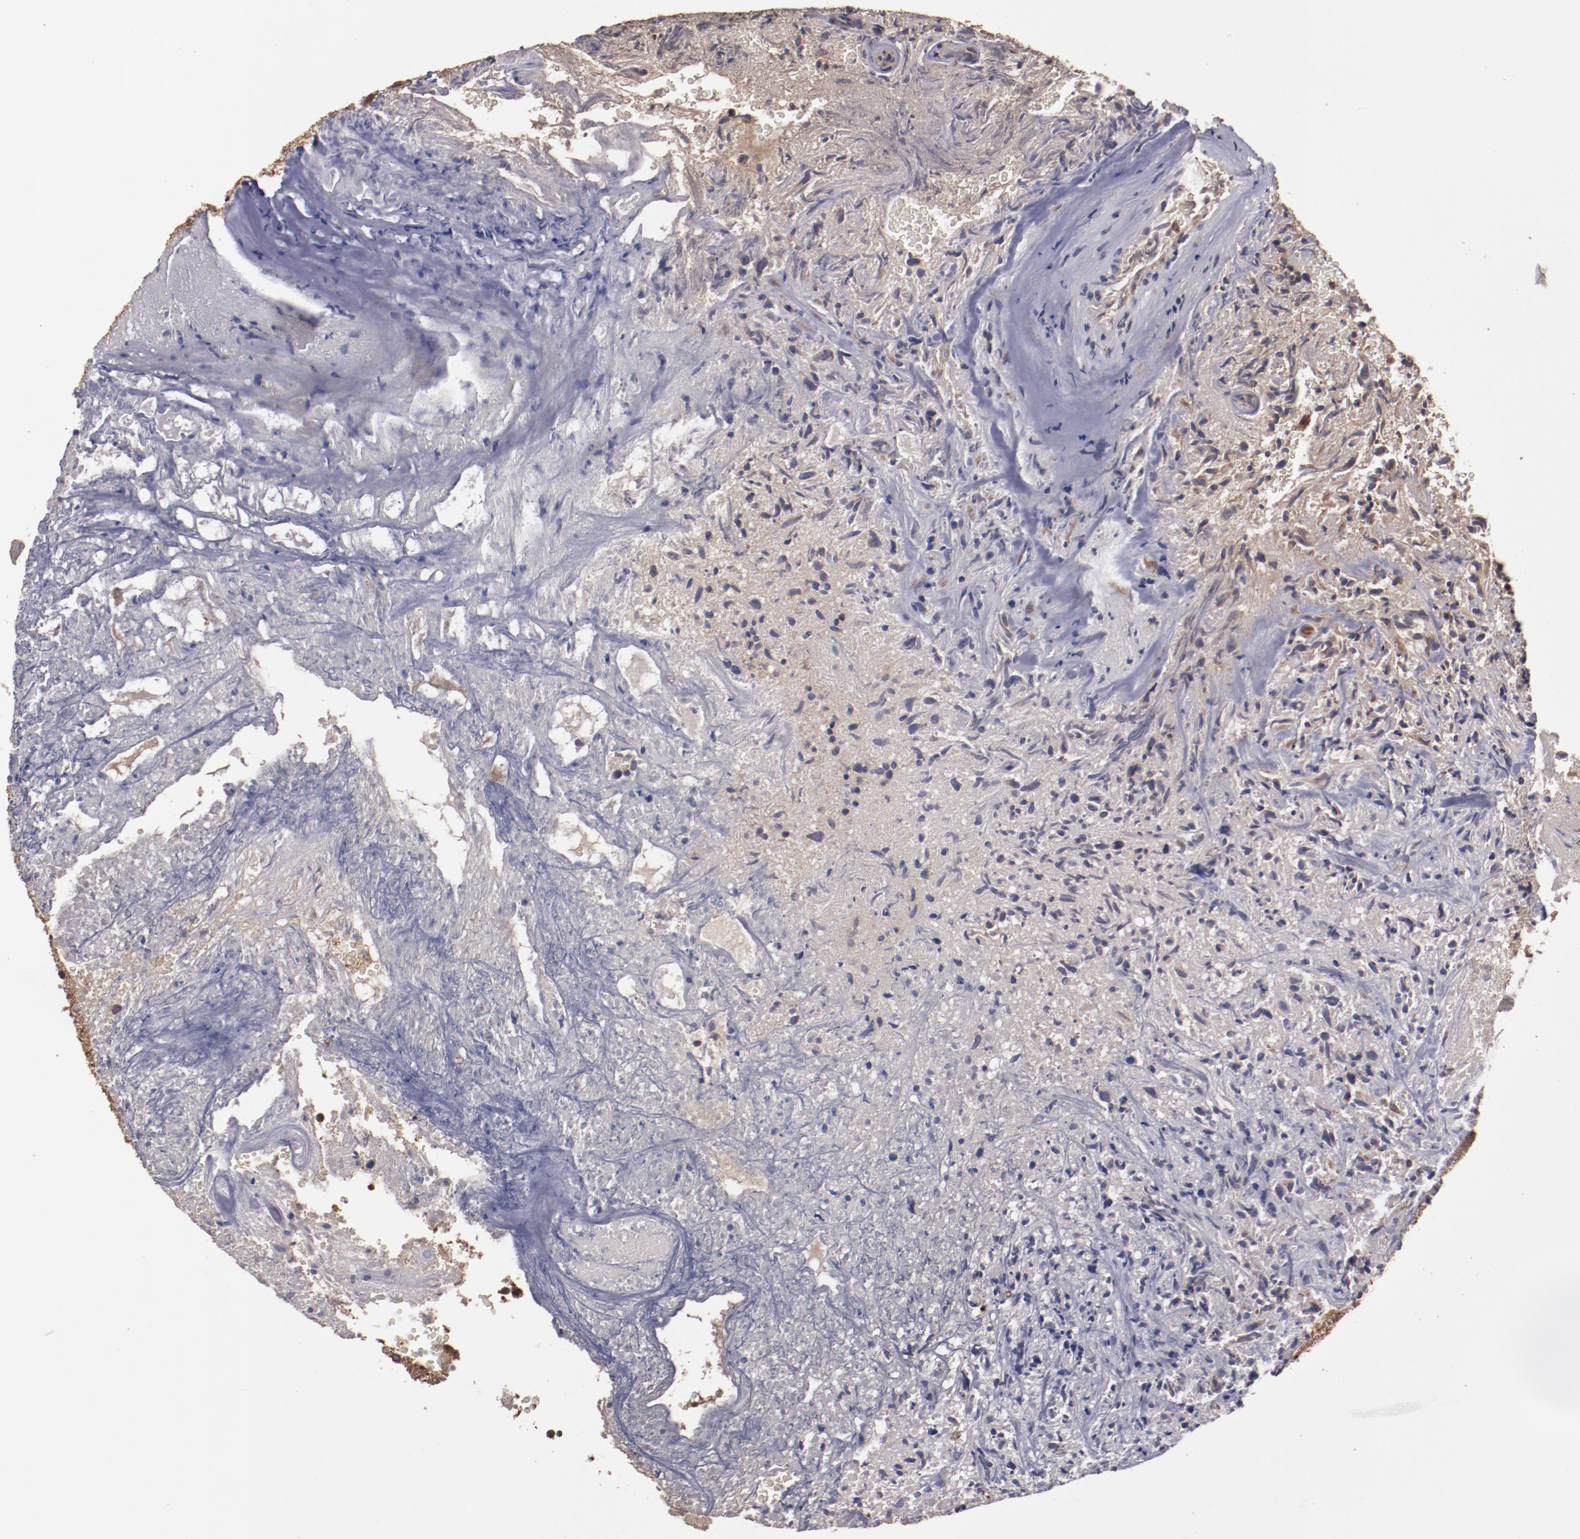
{"staining": {"intensity": "moderate", "quantity": ">75%", "location": "cytoplasmic/membranous"}, "tissue": "glioma", "cell_type": "Tumor cells", "image_type": "cancer", "snomed": [{"axis": "morphology", "description": "Normal tissue, NOS"}, {"axis": "morphology", "description": "Glioma, malignant, High grade"}, {"axis": "topography", "description": "Cerebral cortex"}], "caption": "Protein staining by immunohistochemistry (IHC) demonstrates moderate cytoplasmic/membranous positivity in approximately >75% of tumor cells in malignant glioma (high-grade).", "gene": "TXNDC16", "patient": {"sex": "male", "age": 75}}